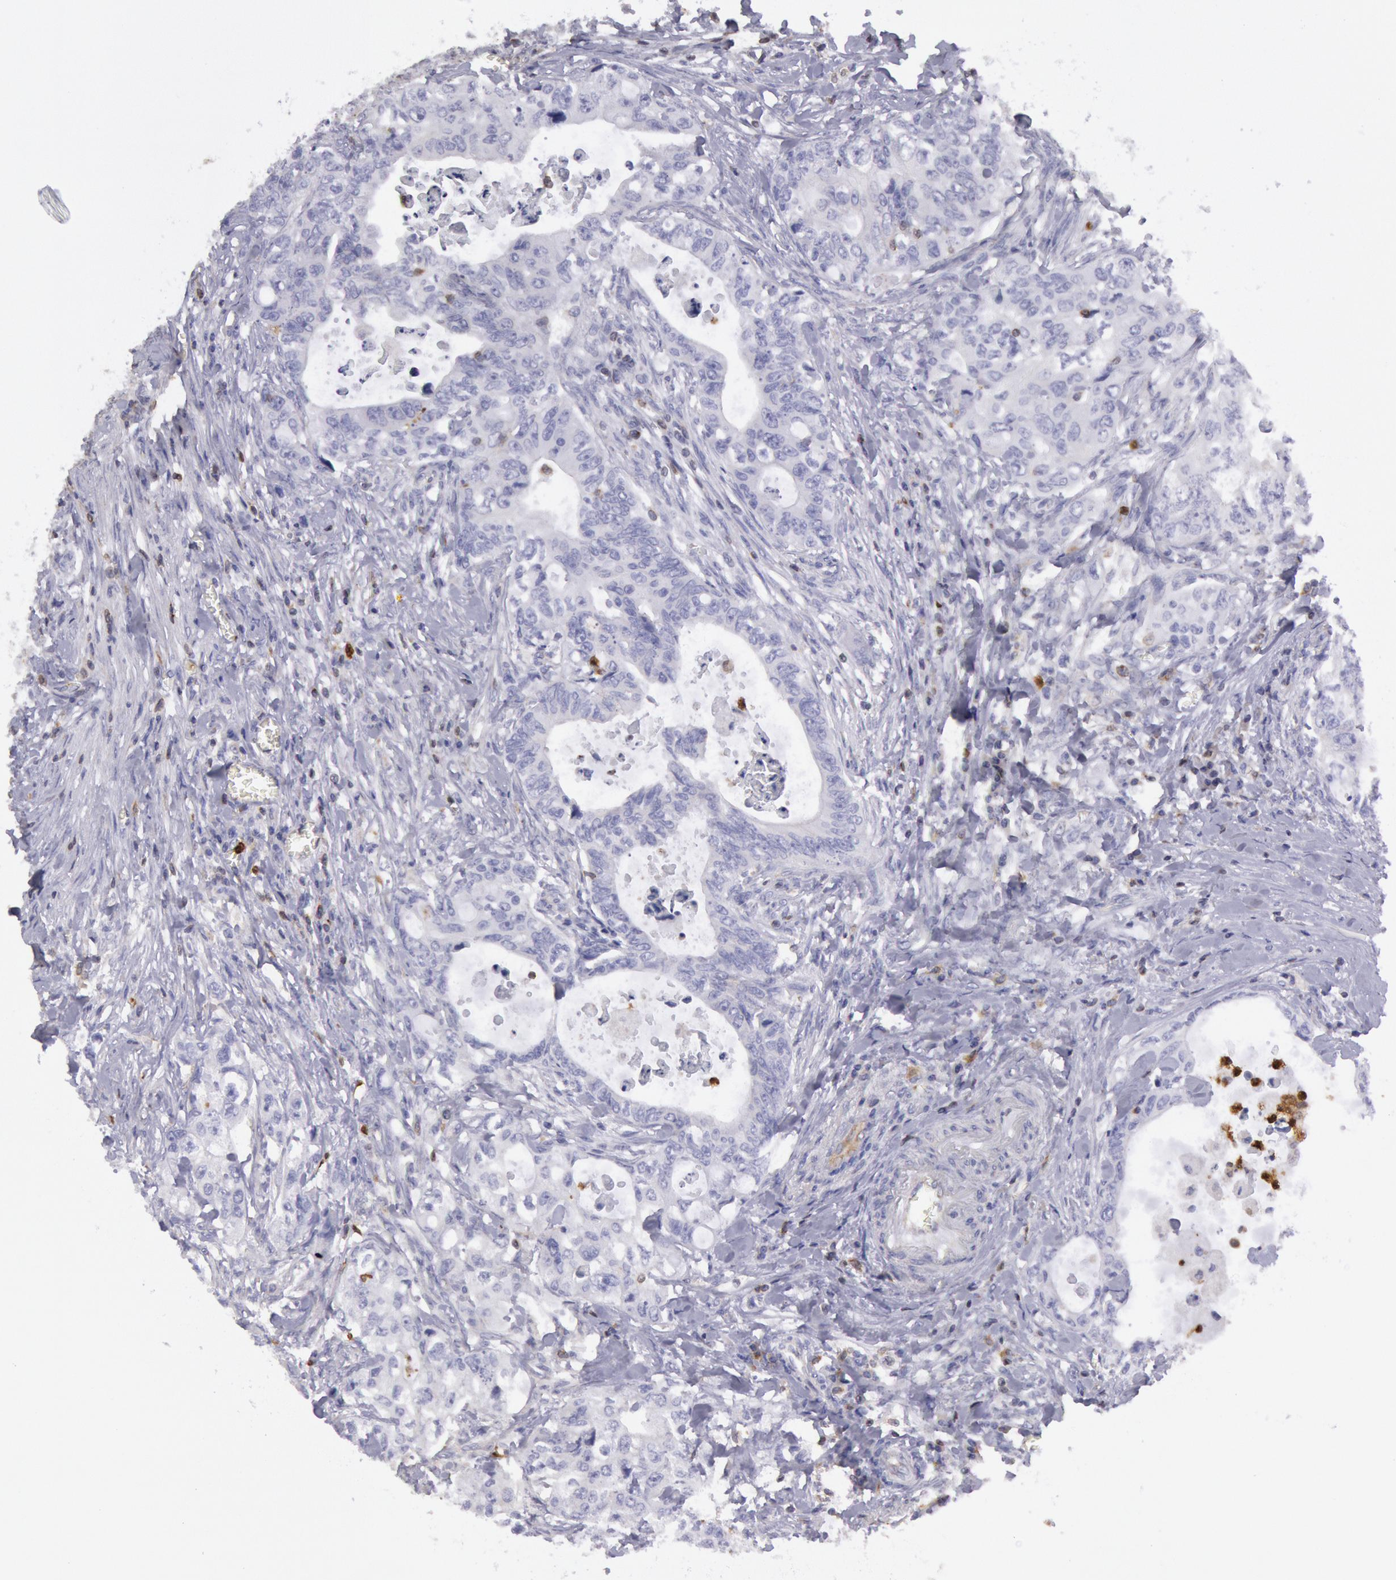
{"staining": {"intensity": "negative", "quantity": "none", "location": "none"}, "tissue": "colorectal cancer", "cell_type": "Tumor cells", "image_type": "cancer", "snomed": [{"axis": "morphology", "description": "Adenocarcinoma, NOS"}, {"axis": "topography", "description": "Rectum"}], "caption": "Immunohistochemistry histopathology image of human colorectal cancer stained for a protein (brown), which demonstrates no positivity in tumor cells.", "gene": "RAB27A", "patient": {"sex": "female", "age": 57}}